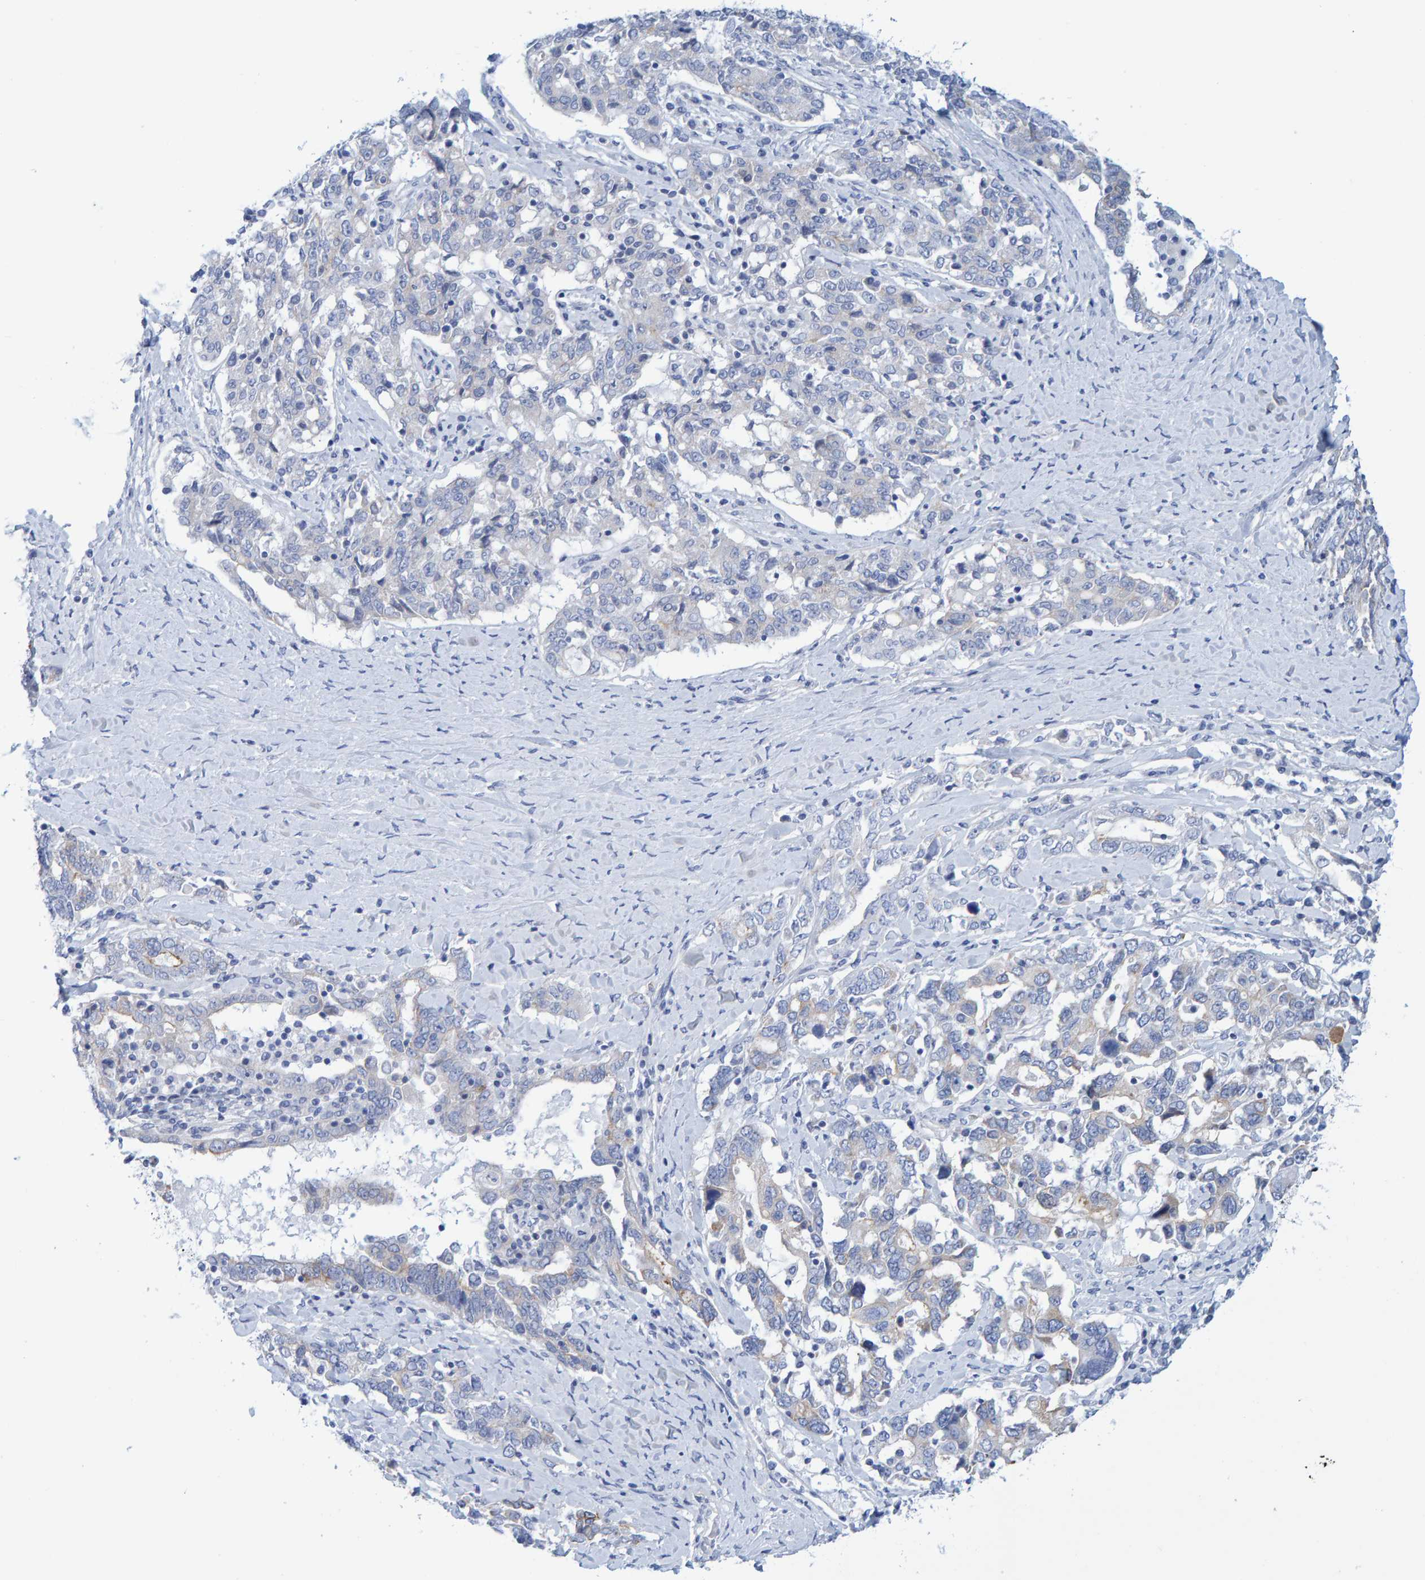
{"staining": {"intensity": "weak", "quantity": "<25%", "location": "cytoplasmic/membranous"}, "tissue": "ovarian cancer", "cell_type": "Tumor cells", "image_type": "cancer", "snomed": [{"axis": "morphology", "description": "Carcinoma, endometroid"}, {"axis": "topography", "description": "Ovary"}], "caption": "Immunohistochemical staining of ovarian endometroid carcinoma reveals no significant positivity in tumor cells.", "gene": "JAKMIP3", "patient": {"sex": "female", "age": 62}}